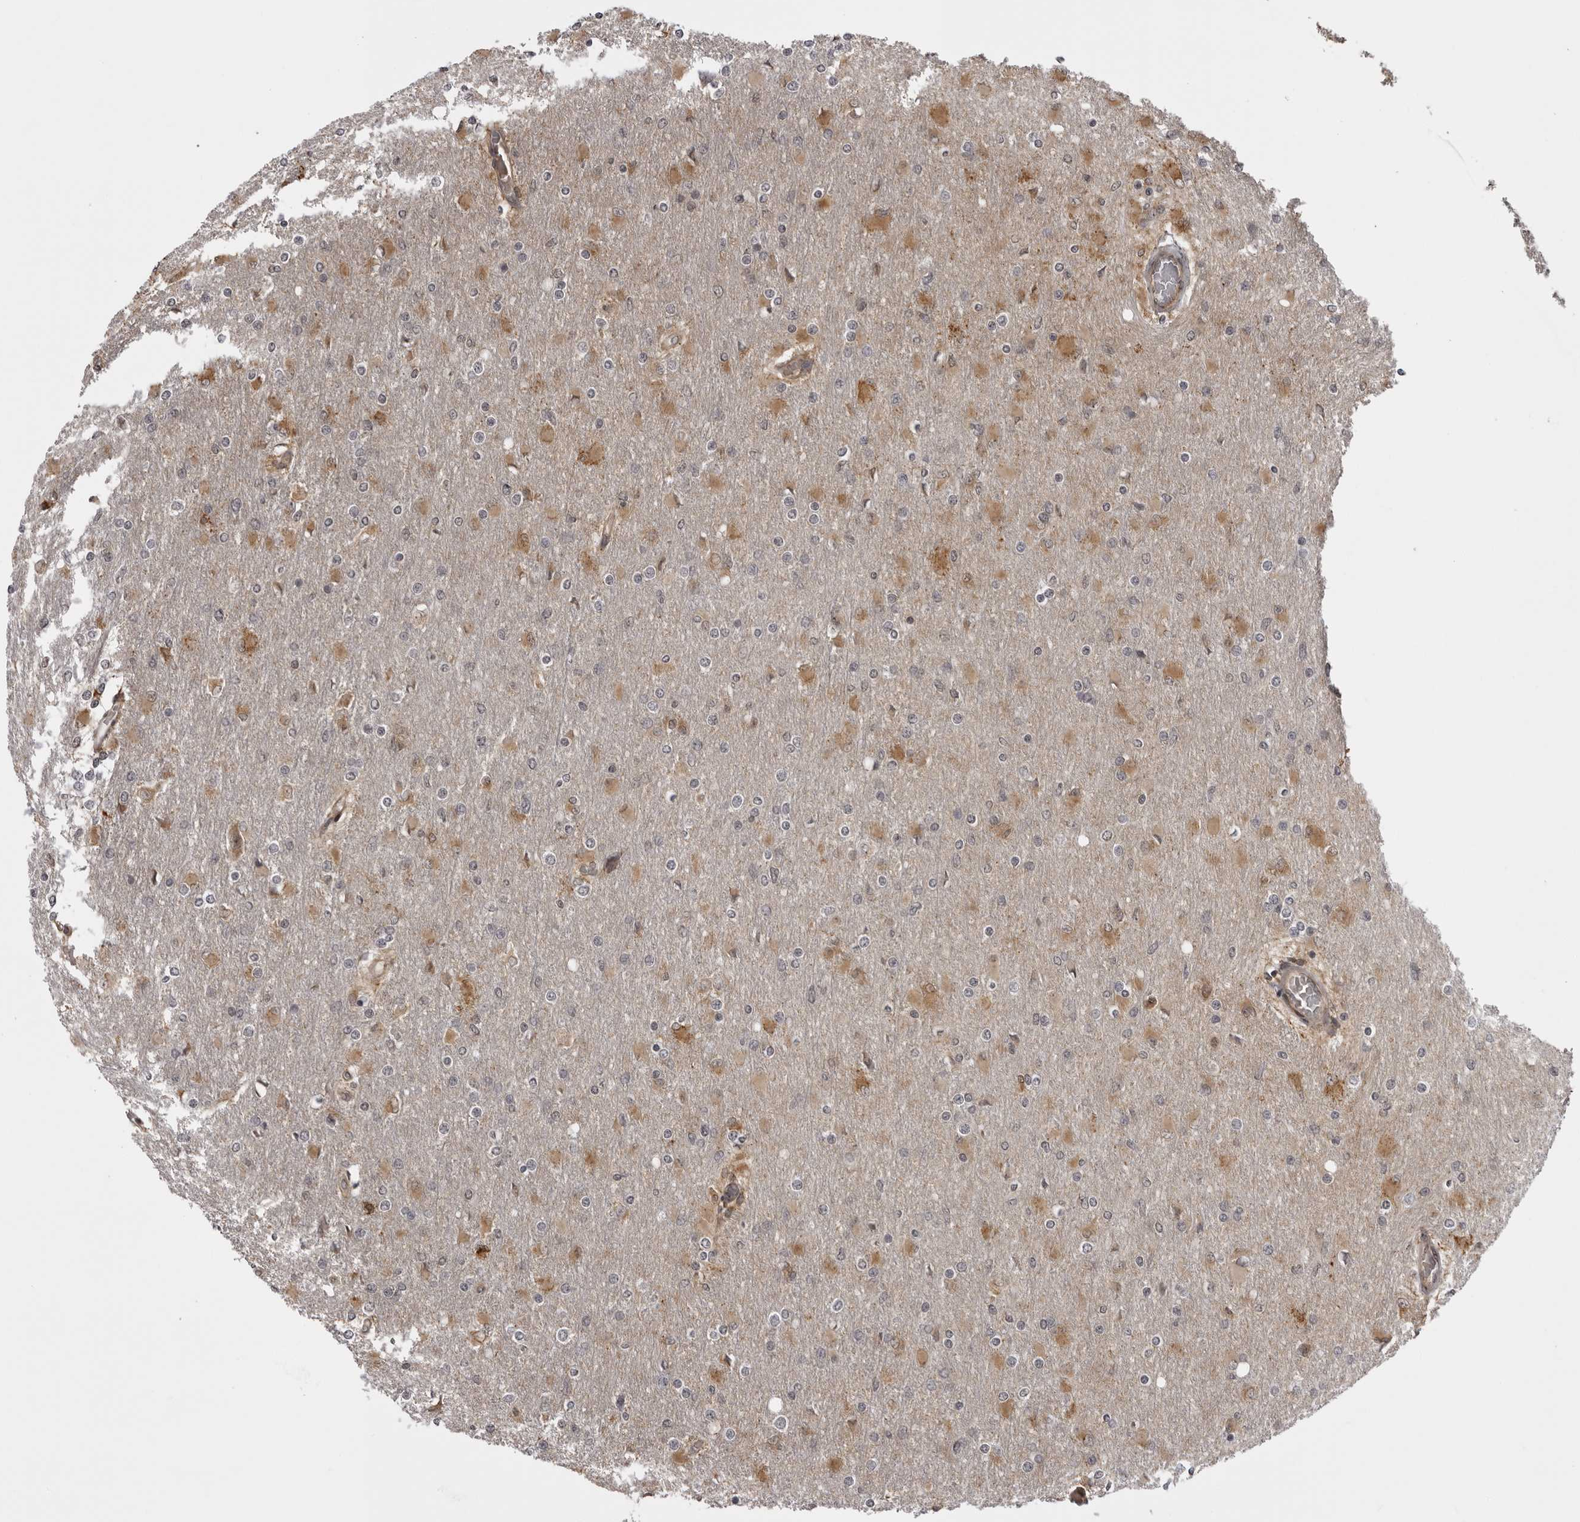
{"staining": {"intensity": "negative", "quantity": "none", "location": "none"}, "tissue": "glioma", "cell_type": "Tumor cells", "image_type": "cancer", "snomed": [{"axis": "morphology", "description": "Glioma, malignant, High grade"}, {"axis": "topography", "description": "Cerebral cortex"}], "caption": "This is an immunohistochemistry histopathology image of glioma. There is no staining in tumor cells.", "gene": "DNAH14", "patient": {"sex": "female", "age": 36}}